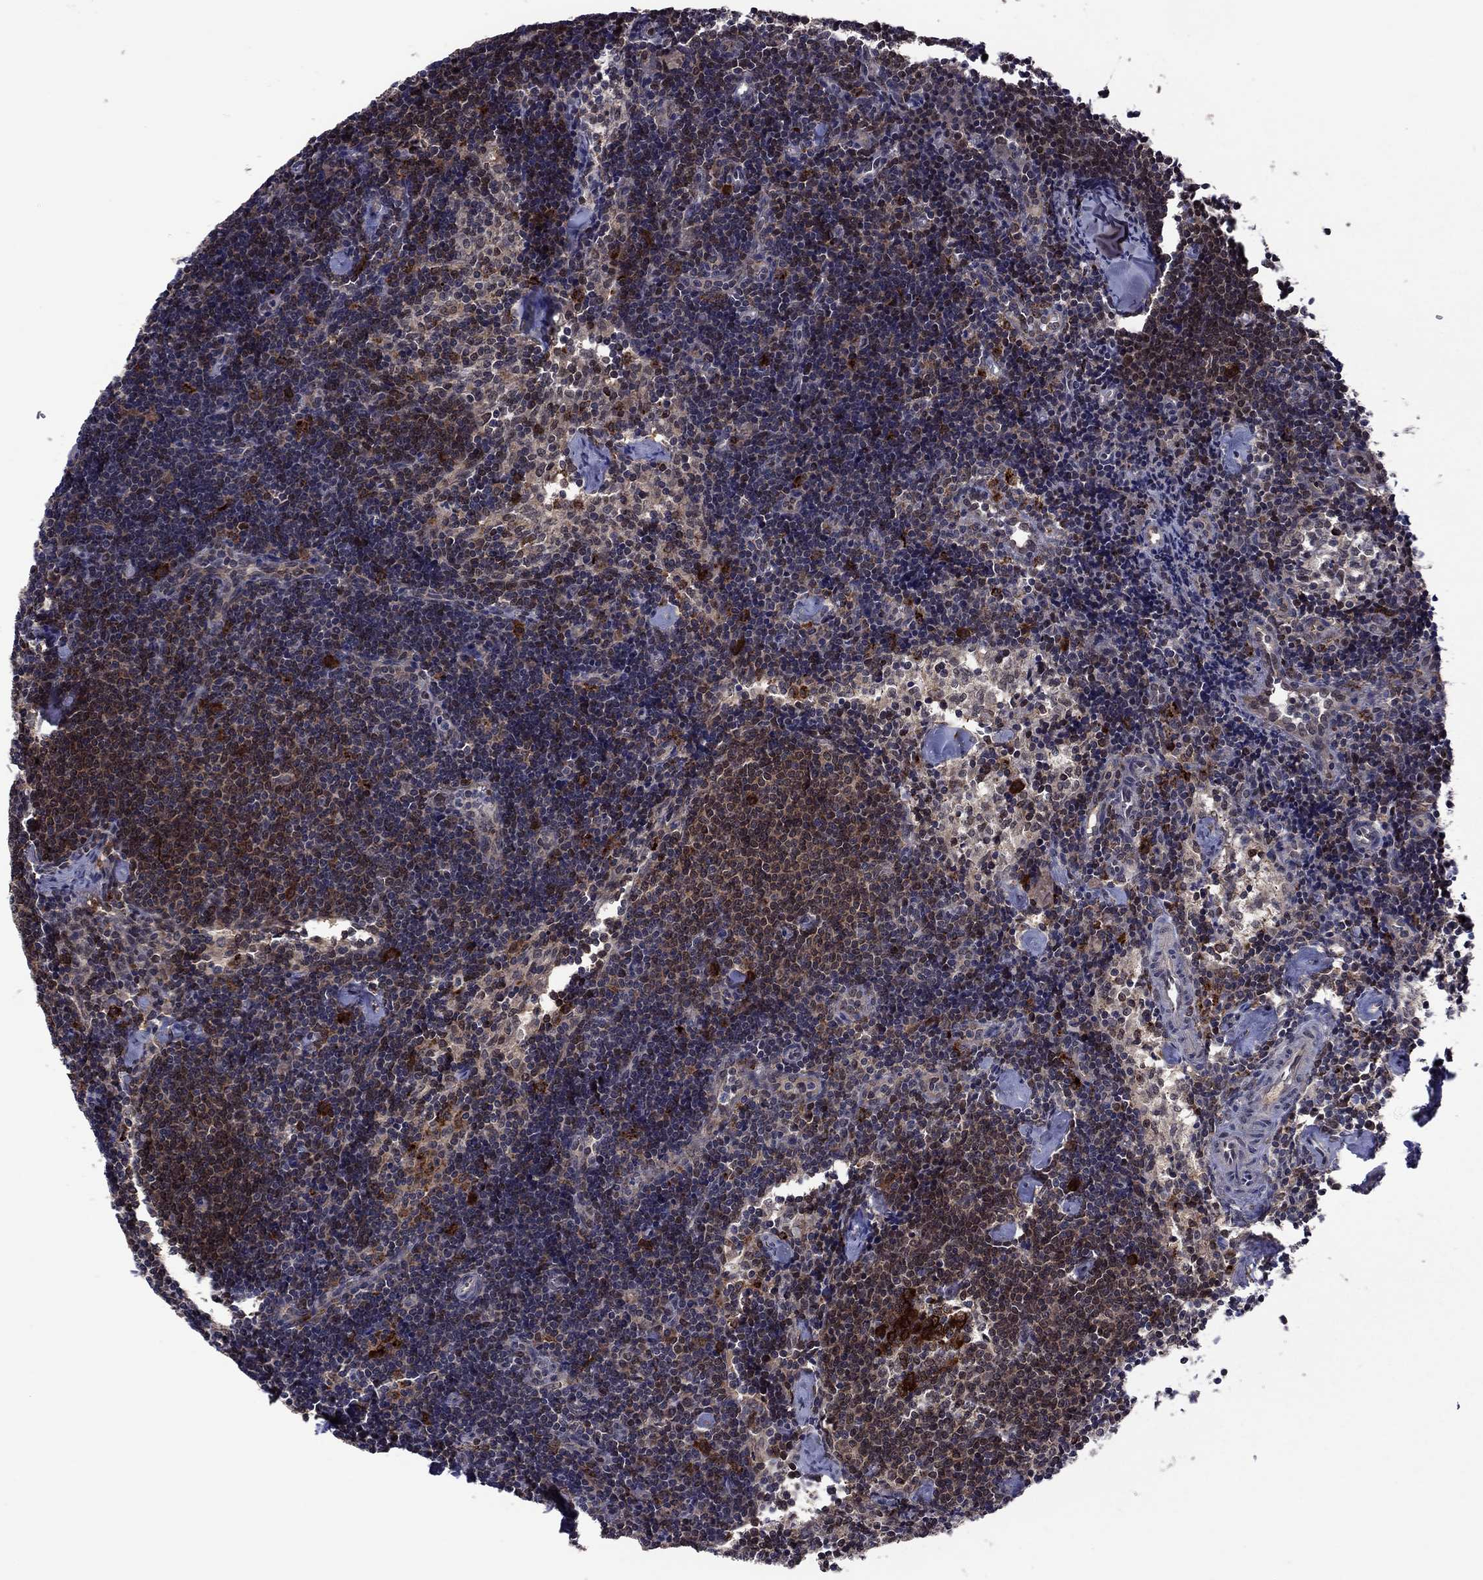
{"staining": {"intensity": "strong", "quantity": "<25%", "location": "cytoplasmic/membranous"}, "tissue": "lymph node", "cell_type": "Non-germinal center cells", "image_type": "normal", "snomed": [{"axis": "morphology", "description": "Normal tissue, NOS"}, {"axis": "topography", "description": "Lymph node"}], "caption": "Brown immunohistochemical staining in normal lymph node exhibits strong cytoplasmic/membranous expression in approximately <25% of non-germinal center cells. The staining was performed using DAB, with brown indicating positive protein expression. Nuclei are stained blue with hematoxylin.", "gene": "GPAA1", "patient": {"sex": "female", "age": 42}}